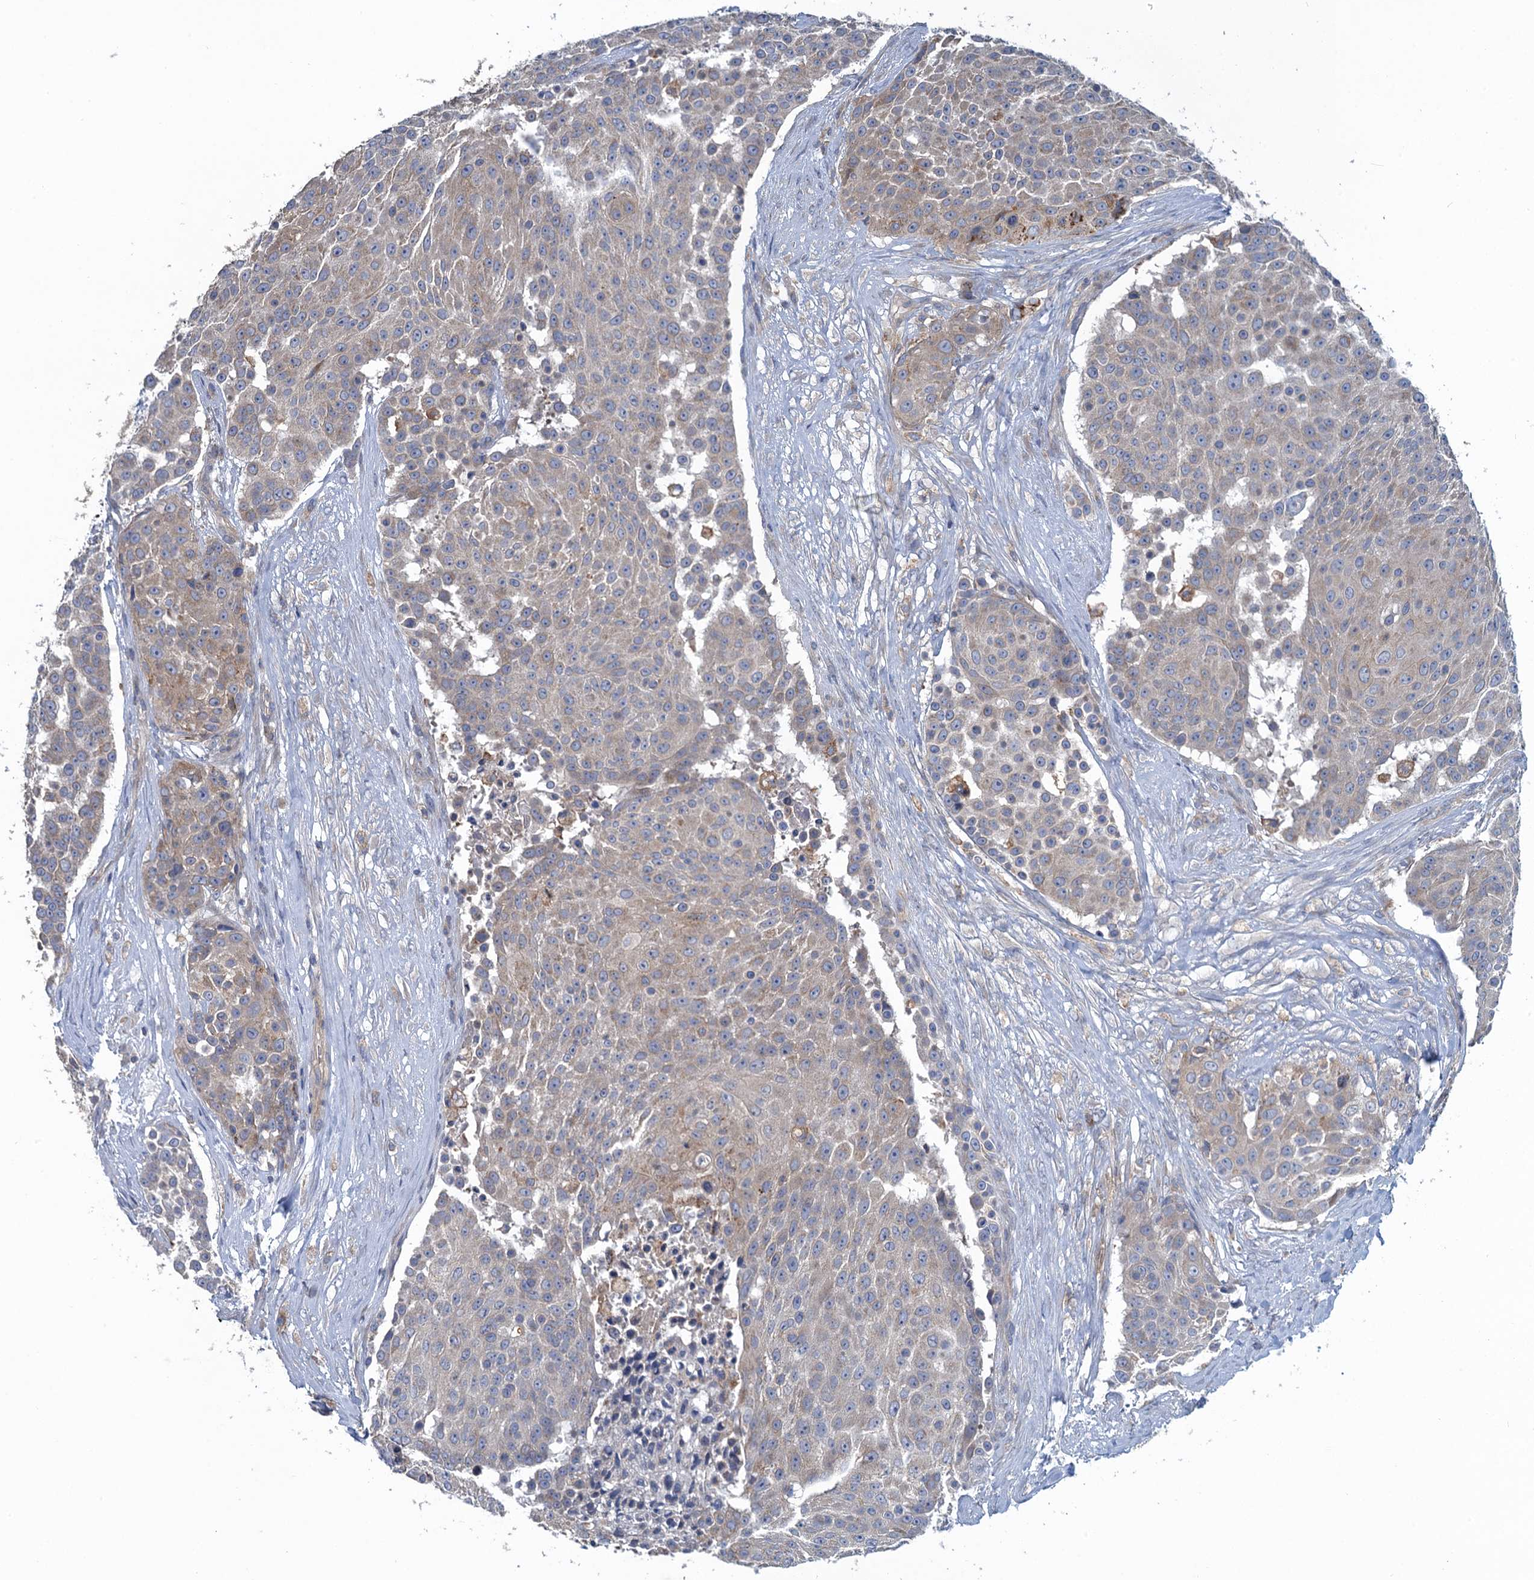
{"staining": {"intensity": "weak", "quantity": "25%-75%", "location": "cytoplasmic/membranous"}, "tissue": "urothelial cancer", "cell_type": "Tumor cells", "image_type": "cancer", "snomed": [{"axis": "morphology", "description": "Urothelial carcinoma, High grade"}, {"axis": "topography", "description": "Urinary bladder"}], "caption": "IHC (DAB) staining of urothelial carcinoma (high-grade) exhibits weak cytoplasmic/membranous protein staining in about 25%-75% of tumor cells.", "gene": "SNAP29", "patient": {"sex": "female", "age": 63}}